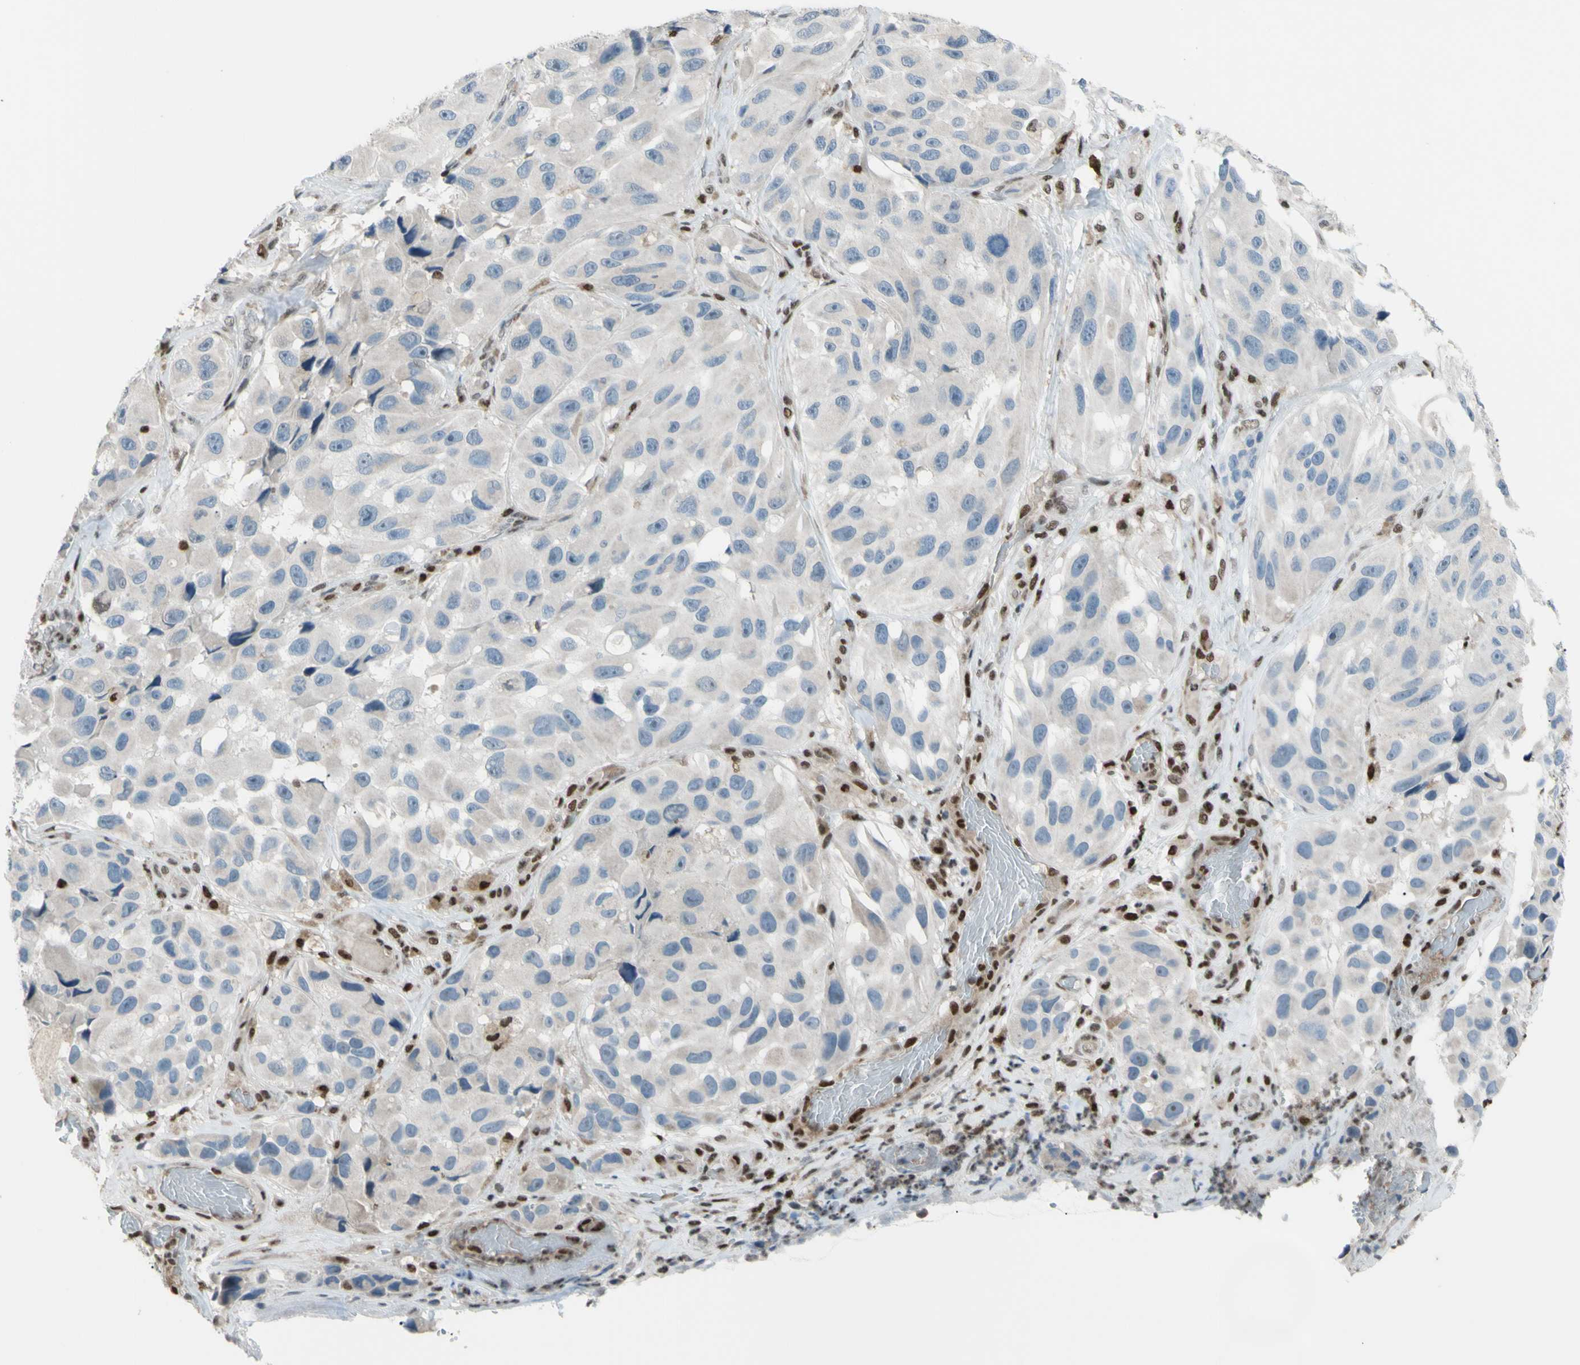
{"staining": {"intensity": "negative", "quantity": "none", "location": "none"}, "tissue": "melanoma", "cell_type": "Tumor cells", "image_type": "cancer", "snomed": [{"axis": "morphology", "description": "Malignant melanoma, NOS"}, {"axis": "topography", "description": "Skin"}], "caption": "This is an immunohistochemistry micrograph of human malignant melanoma. There is no staining in tumor cells.", "gene": "FKBP5", "patient": {"sex": "female", "age": 73}}